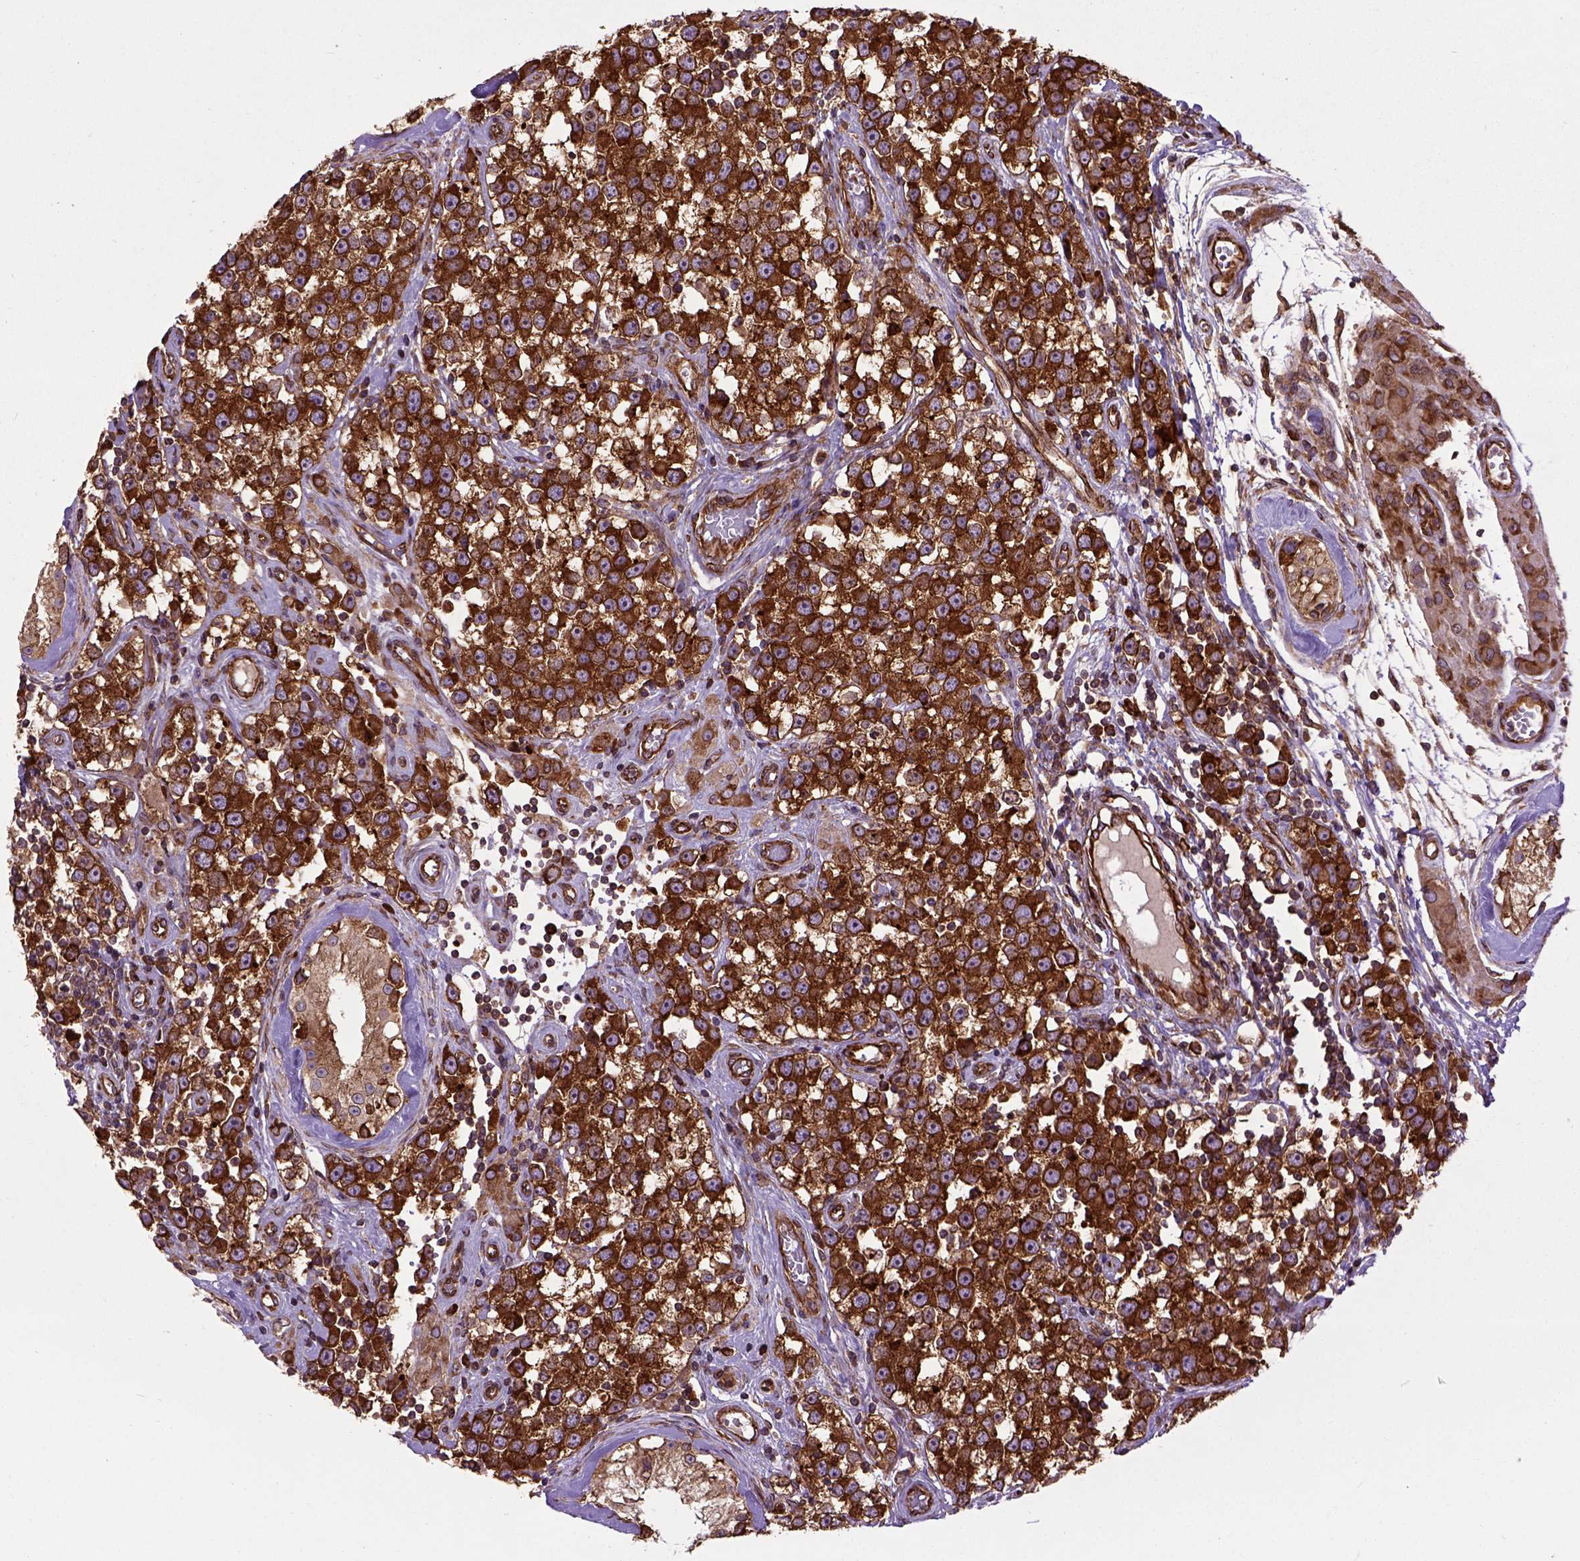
{"staining": {"intensity": "strong", "quantity": ">75%", "location": "cytoplasmic/membranous"}, "tissue": "testis cancer", "cell_type": "Tumor cells", "image_type": "cancer", "snomed": [{"axis": "morphology", "description": "Seminoma, NOS"}, {"axis": "topography", "description": "Testis"}], "caption": "Human testis seminoma stained with a brown dye exhibits strong cytoplasmic/membranous positive positivity in about >75% of tumor cells.", "gene": "CAPRIN1", "patient": {"sex": "male", "age": 34}}